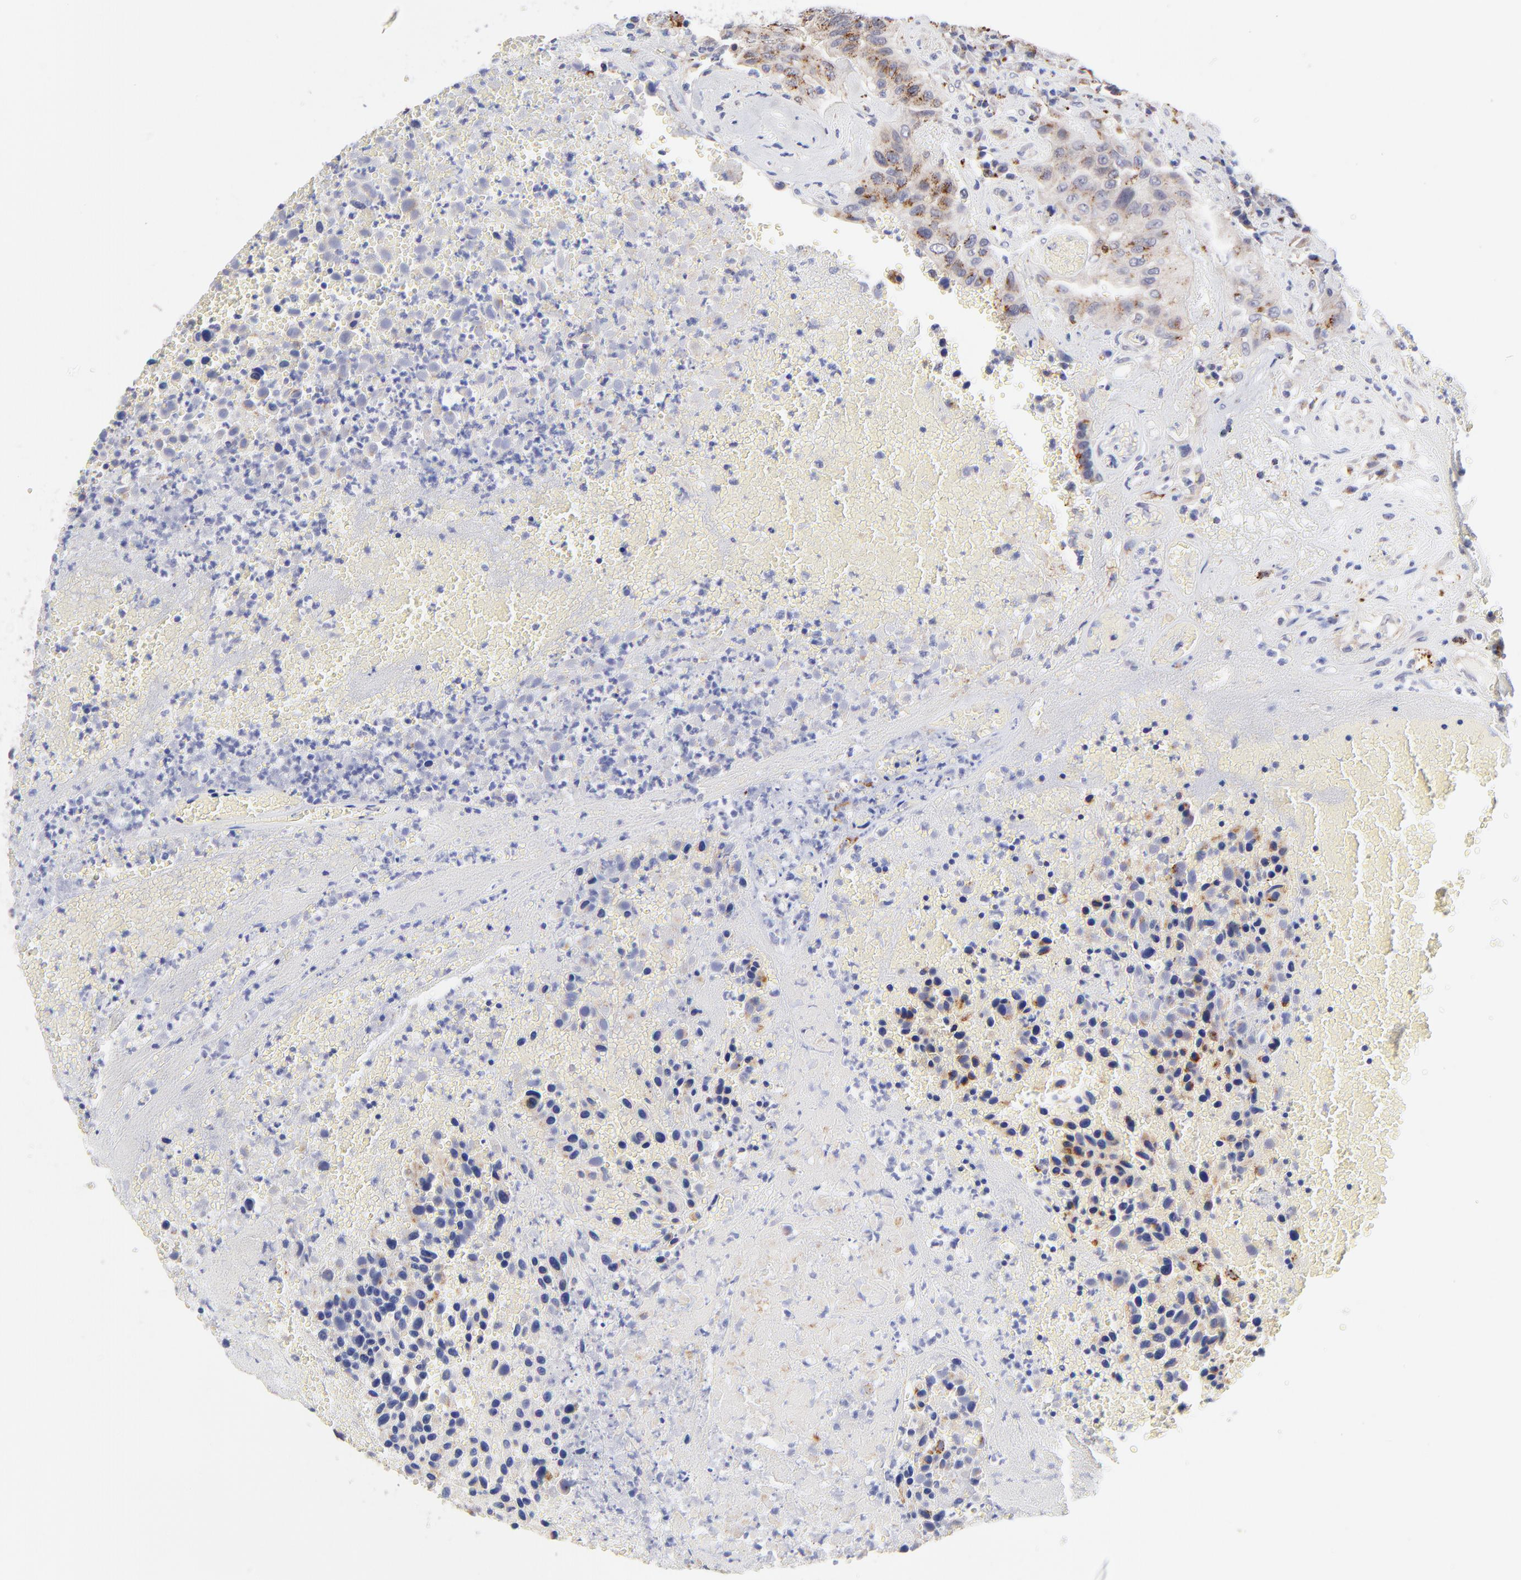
{"staining": {"intensity": "moderate", "quantity": ">75%", "location": "cytoplasmic/membranous"}, "tissue": "urothelial cancer", "cell_type": "Tumor cells", "image_type": "cancer", "snomed": [{"axis": "morphology", "description": "Urothelial carcinoma, High grade"}, {"axis": "topography", "description": "Urinary bladder"}], "caption": "High-grade urothelial carcinoma stained with a brown dye displays moderate cytoplasmic/membranous positive positivity in about >75% of tumor cells.", "gene": "PDE4B", "patient": {"sex": "male", "age": 66}}